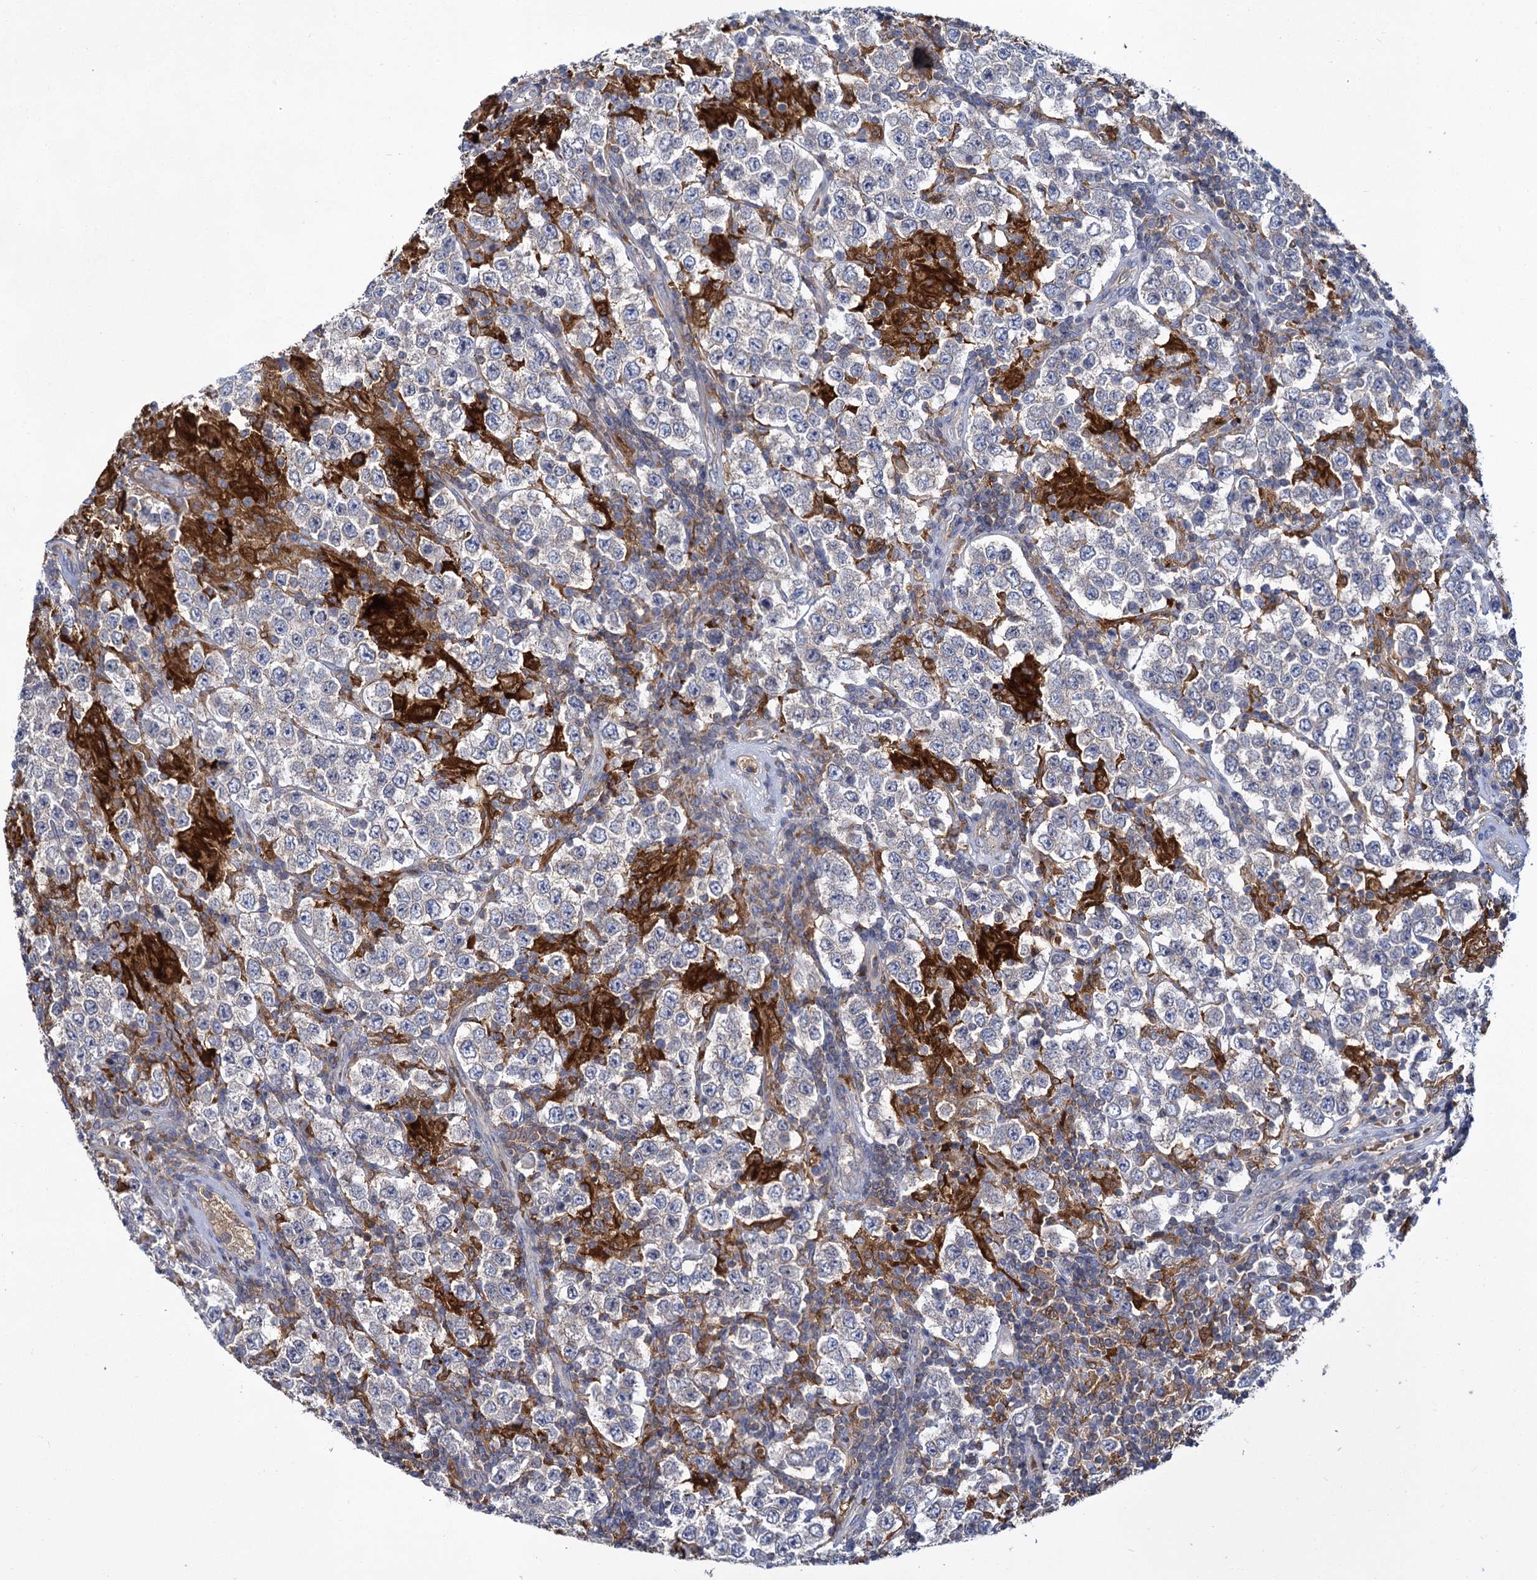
{"staining": {"intensity": "negative", "quantity": "none", "location": "none"}, "tissue": "testis cancer", "cell_type": "Tumor cells", "image_type": "cancer", "snomed": [{"axis": "morphology", "description": "Normal tissue, NOS"}, {"axis": "morphology", "description": "Urothelial carcinoma, High grade"}, {"axis": "morphology", "description": "Seminoma, NOS"}, {"axis": "morphology", "description": "Carcinoma, Embryonal, NOS"}, {"axis": "topography", "description": "Urinary bladder"}, {"axis": "topography", "description": "Testis"}], "caption": "An image of urothelial carcinoma (high-grade) (testis) stained for a protein exhibits no brown staining in tumor cells.", "gene": "GCLC", "patient": {"sex": "male", "age": 41}}